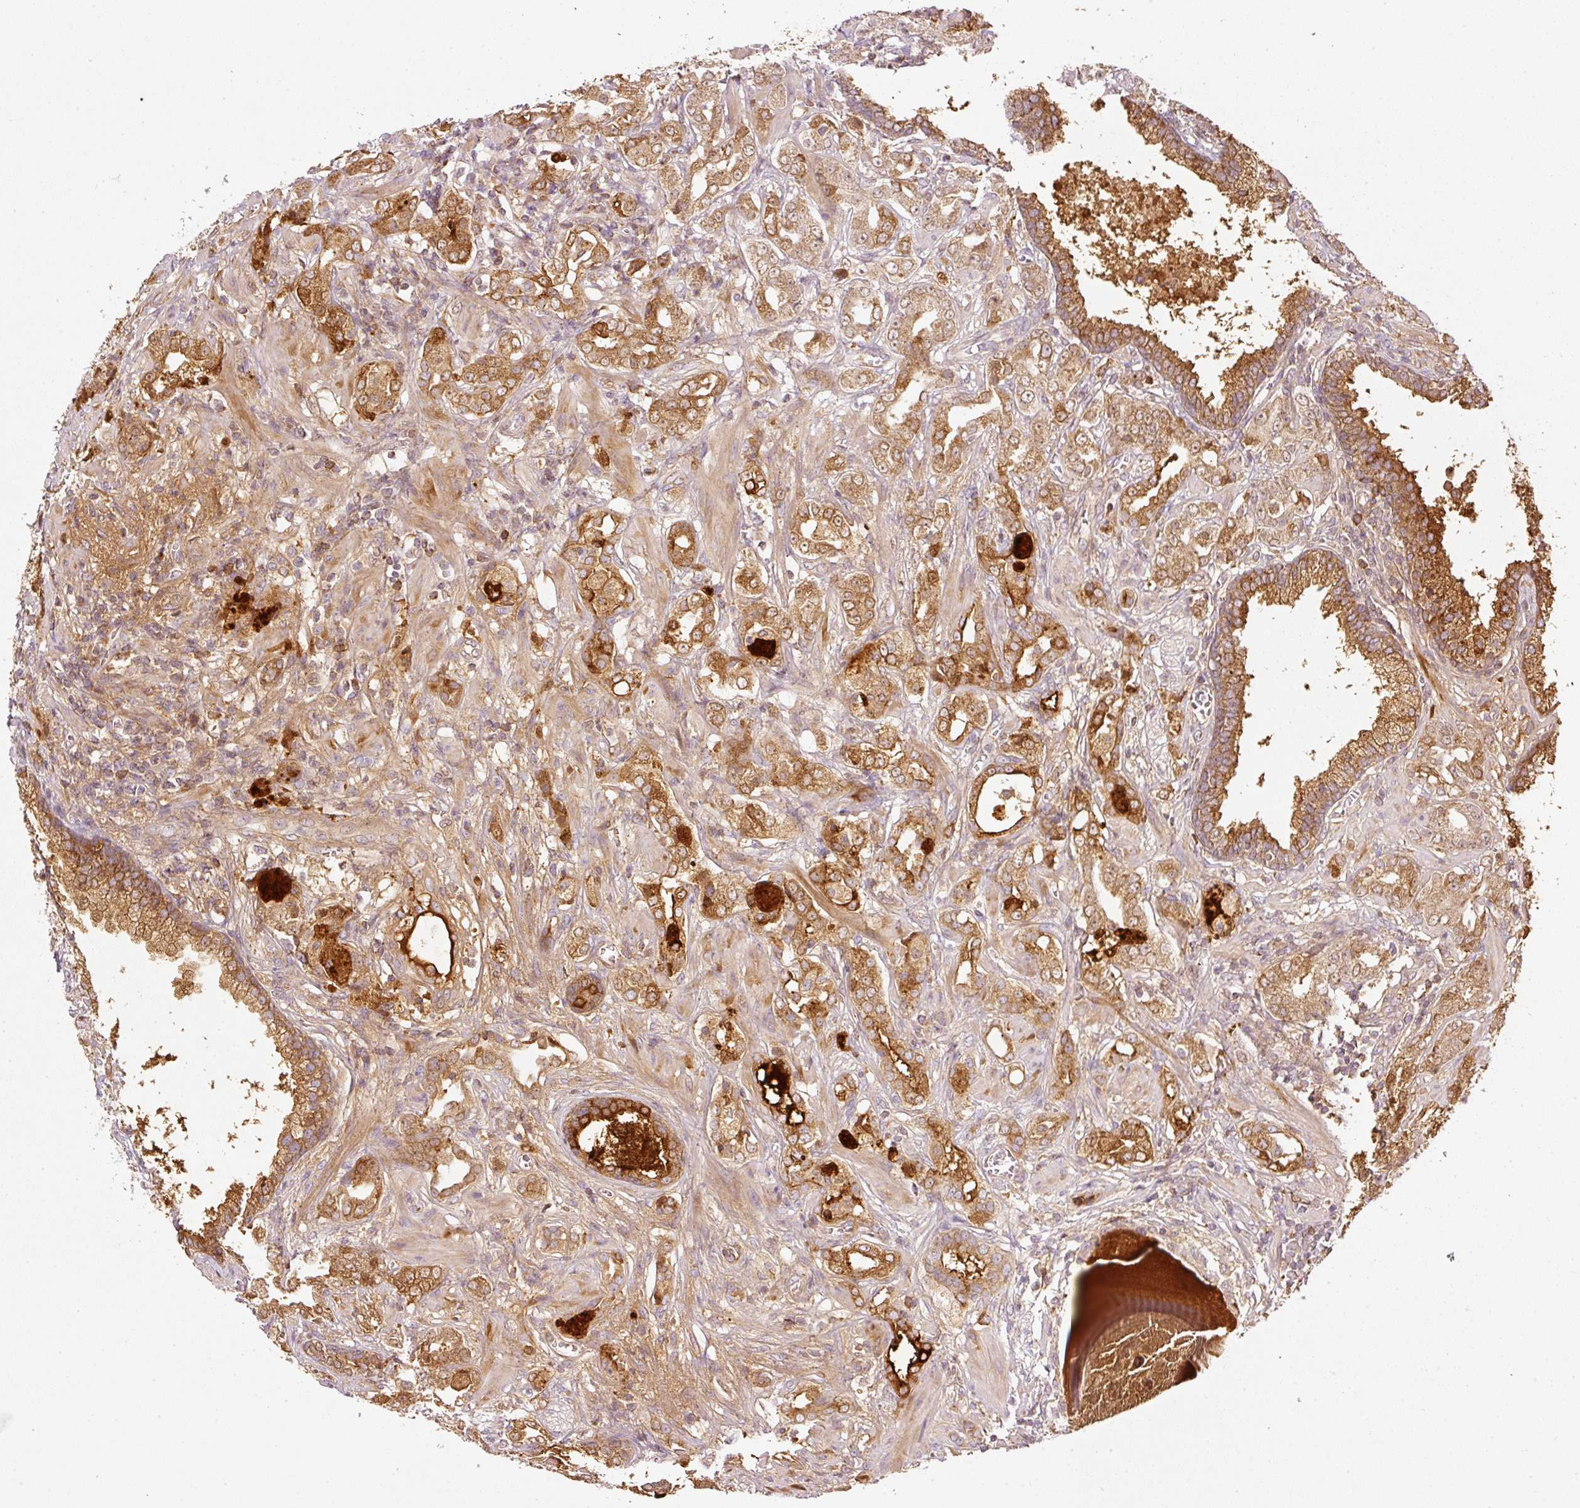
{"staining": {"intensity": "moderate", "quantity": ">75%", "location": "cytoplasmic/membranous"}, "tissue": "prostate cancer", "cell_type": "Tumor cells", "image_type": "cancer", "snomed": [{"axis": "morphology", "description": "Adenocarcinoma, High grade"}, {"axis": "topography", "description": "Prostate"}], "caption": "This is a micrograph of immunohistochemistry staining of prostate adenocarcinoma (high-grade), which shows moderate positivity in the cytoplasmic/membranous of tumor cells.", "gene": "SERPING1", "patient": {"sex": "male", "age": 63}}